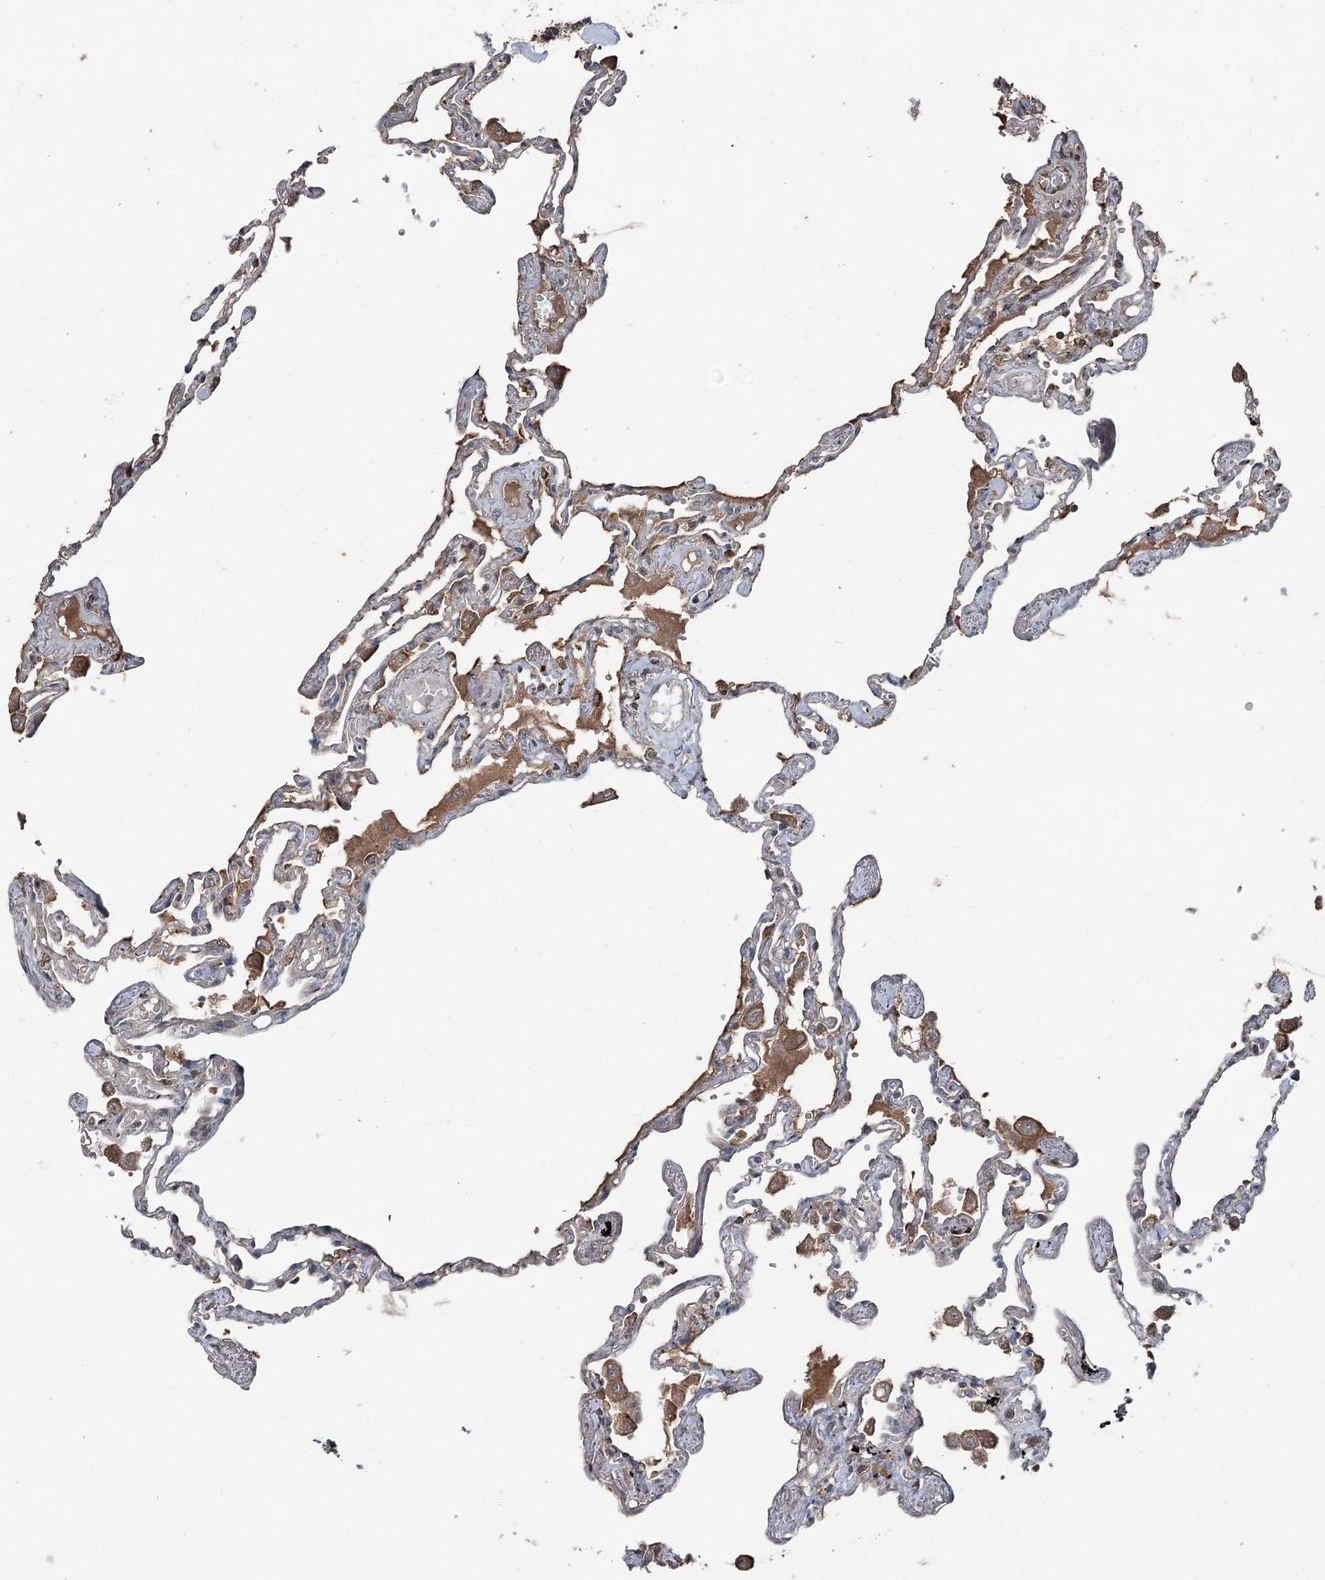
{"staining": {"intensity": "moderate", "quantity": "<25%", "location": "cytoplasmic/membranous"}, "tissue": "lung", "cell_type": "Alveolar cells", "image_type": "normal", "snomed": [{"axis": "morphology", "description": "Normal tissue, NOS"}, {"axis": "topography", "description": "Lung"}], "caption": "An IHC histopathology image of normal tissue is shown. Protein staining in brown shows moderate cytoplasmic/membranous positivity in lung within alveolar cells.", "gene": "MAPK8IP2", "patient": {"sex": "female", "age": 67}}